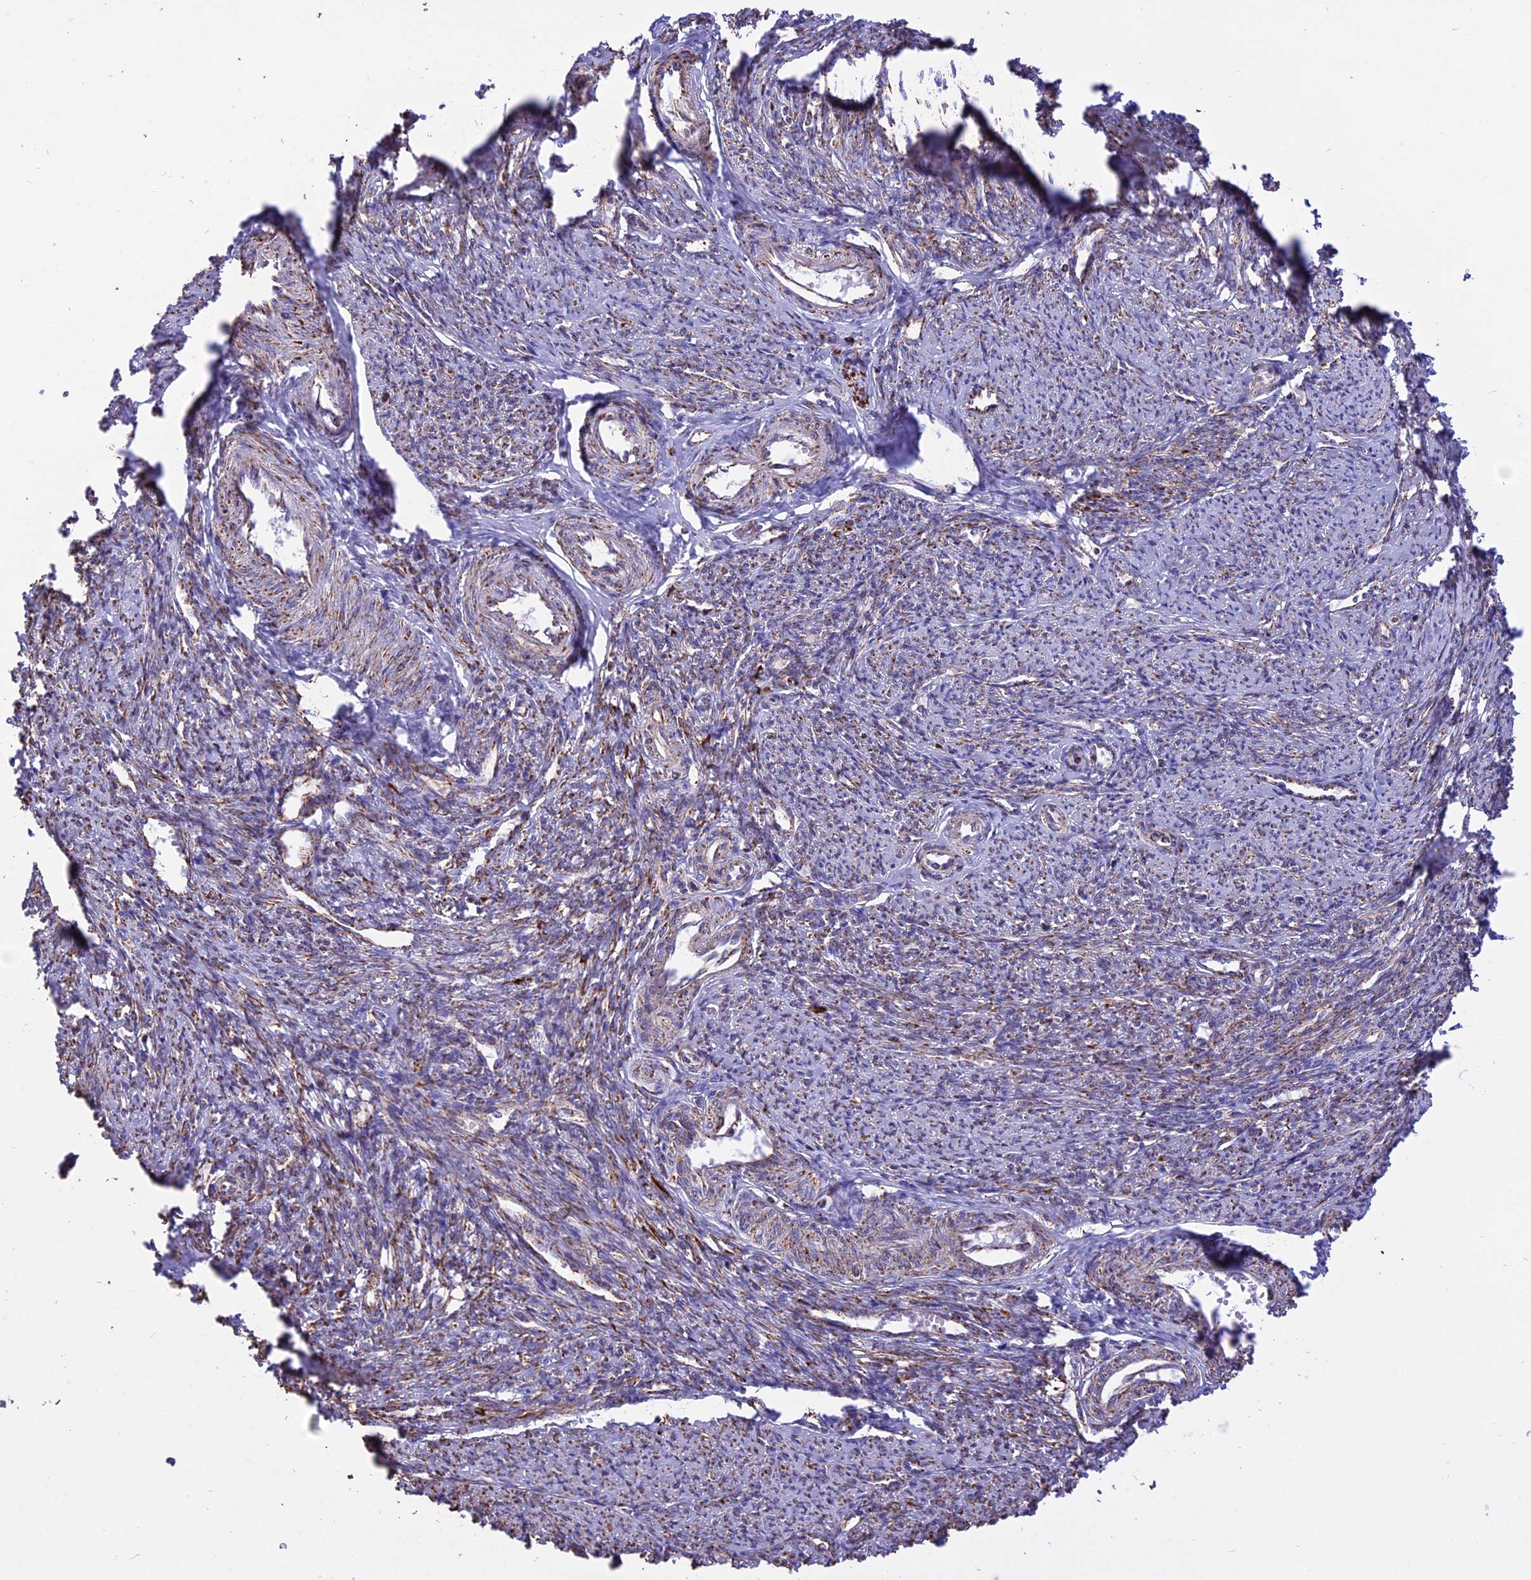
{"staining": {"intensity": "moderate", "quantity": "25%-75%", "location": "cytoplasmic/membranous"}, "tissue": "smooth muscle", "cell_type": "Smooth muscle cells", "image_type": "normal", "snomed": [{"axis": "morphology", "description": "Normal tissue, NOS"}, {"axis": "topography", "description": "Smooth muscle"}, {"axis": "topography", "description": "Uterus"}], "caption": "Immunohistochemistry (IHC) photomicrograph of unremarkable smooth muscle: human smooth muscle stained using IHC exhibits medium levels of moderate protein expression localized specifically in the cytoplasmic/membranous of smooth muscle cells, appearing as a cytoplasmic/membranous brown color.", "gene": "TTC4", "patient": {"sex": "female", "age": 59}}